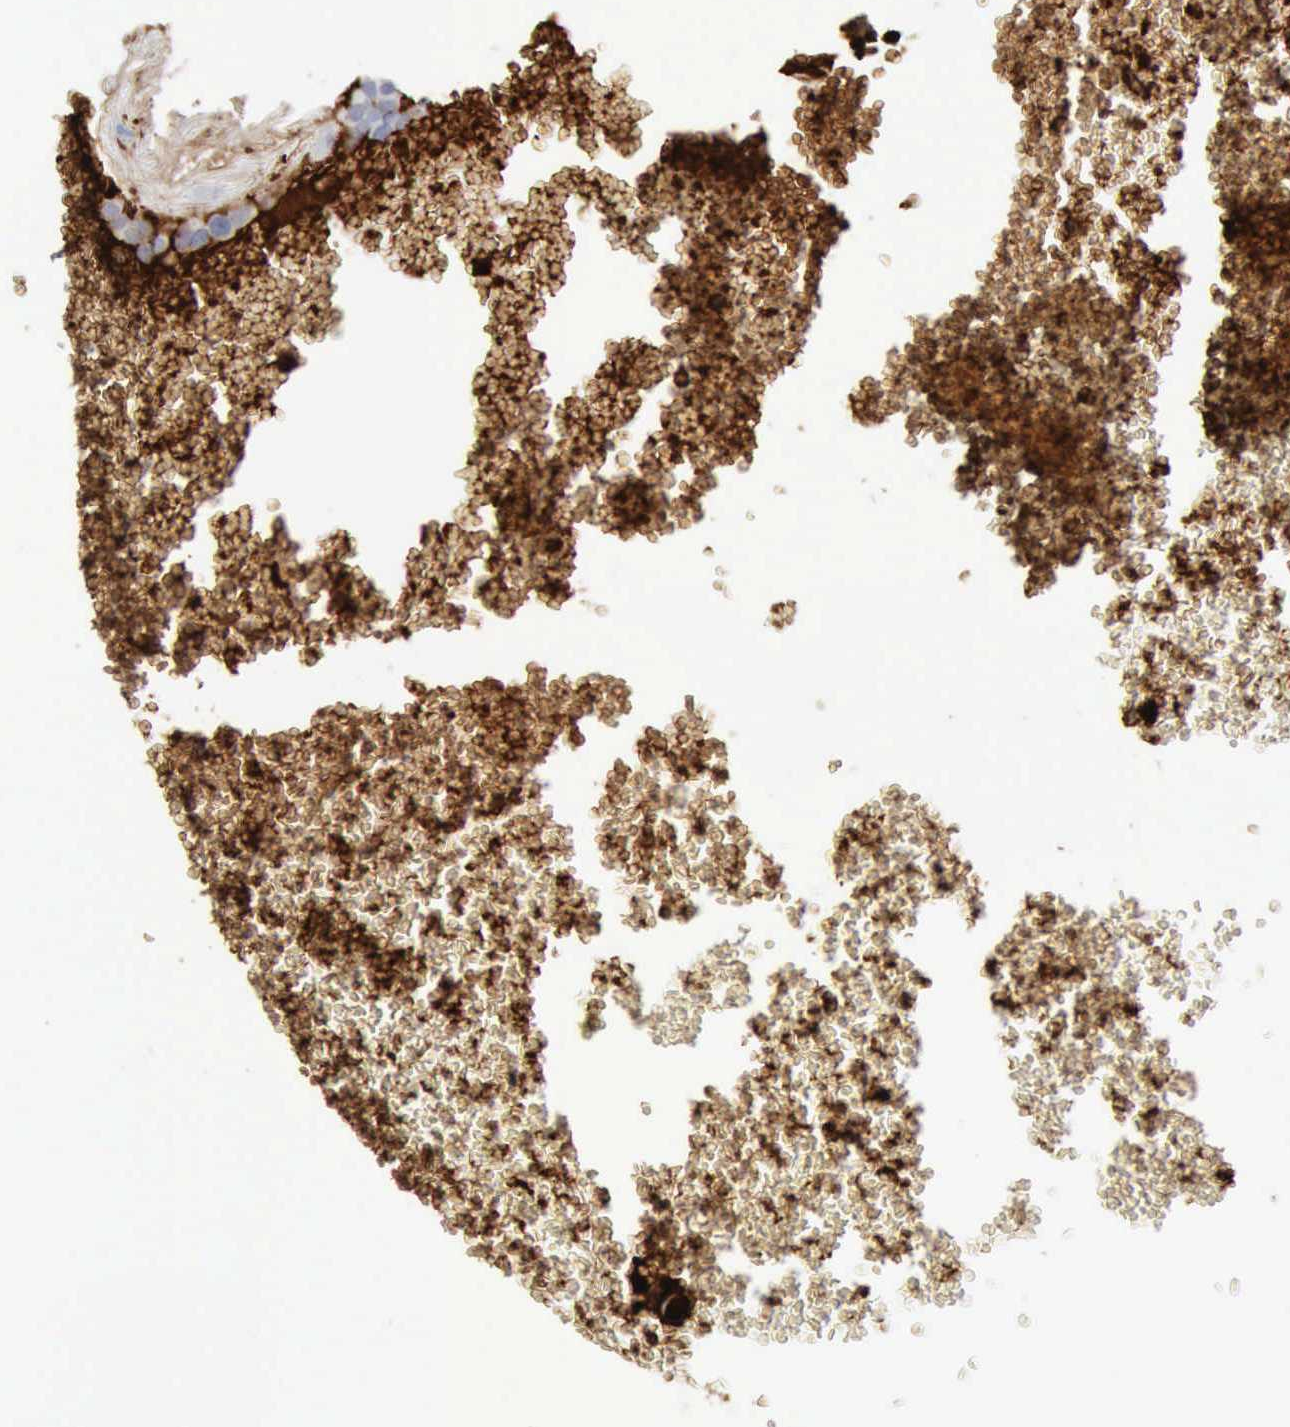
{"staining": {"intensity": "negative", "quantity": "none", "location": "none"}, "tissue": "testis cancer", "cell_type": "Tumor cells", "image_type": "cancer", "snomed": [{"axis": "morphology", "description": "Seminoma, NOS"}, {"axis": "topography", "description": "Testis"}], "caption": "This image is of seminoma (testis) stained with immunohistochemistry to label a protein in brown with the nuclei are counter-stained blue. There is no positivity in tumor cells.", "gene": "C4BPA", "patient": {"sex": "male", "age": 71}}